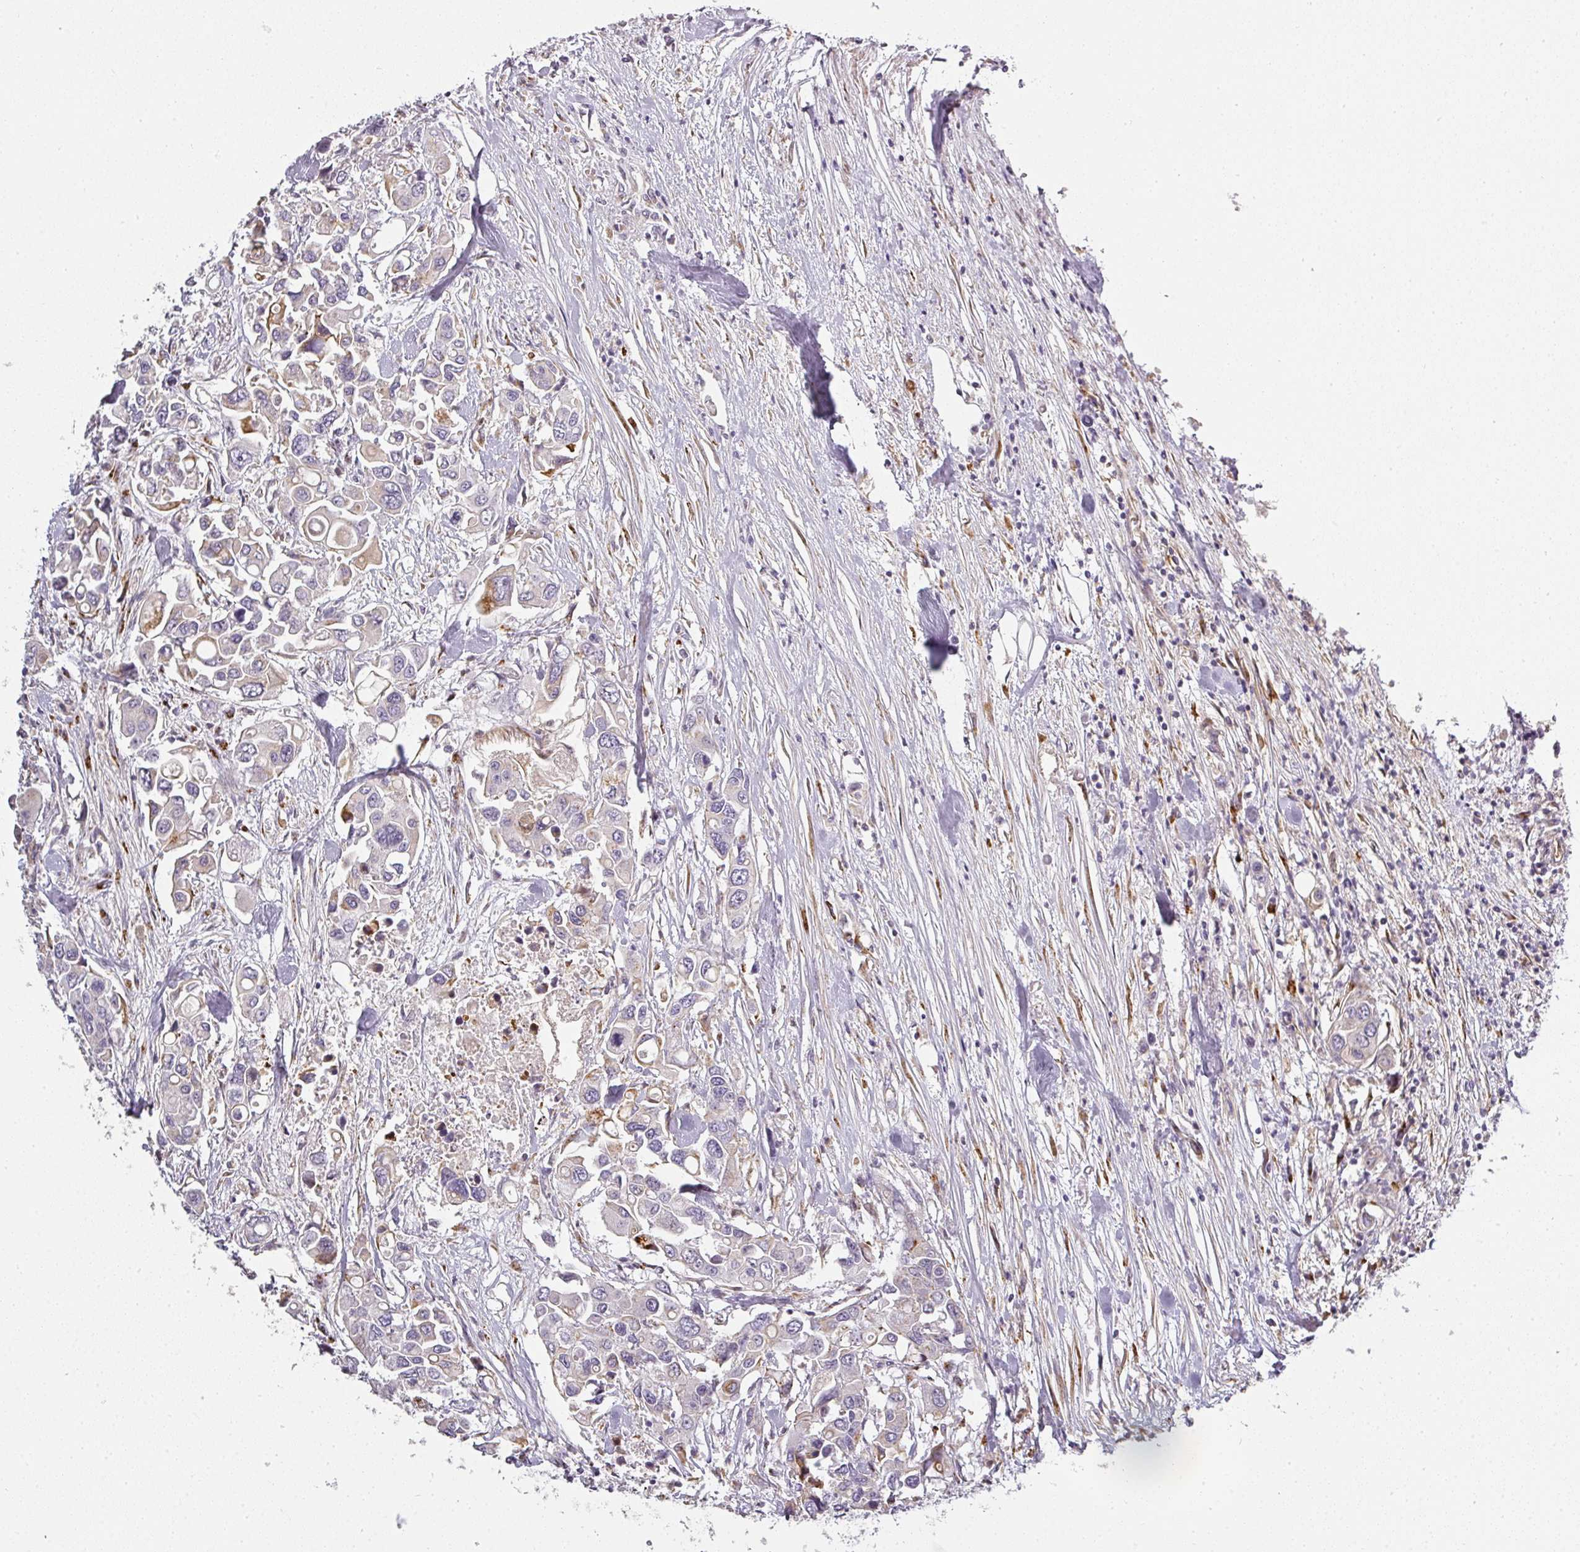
{"staining": {"intensity": "moderate", "quantity": "<25%", "location": "cytoplasmic/membranous"}, "tissue": "colorectal cancer", "cell_type": "Tumor cells", "image_type": "cancer", "snomed": [{"axis": "morphology", "description": "Adenocarcinoma, NOS"}, {"axis": "topography", "description": "Colon"}], "caption": "Protein staining exhibits moderate cytoplasmic/membranous expression in approximately <25% of tumor cells in colorectal adenocarcinoma. The staining was performed using DAB (3,3'-diaminobenzidine), with brown indicating positive protein expression. Nuclei are stained blue with hematoxylin.", "gene": "ATP8B2", "patient": {"sex": "male", "age": 77}}